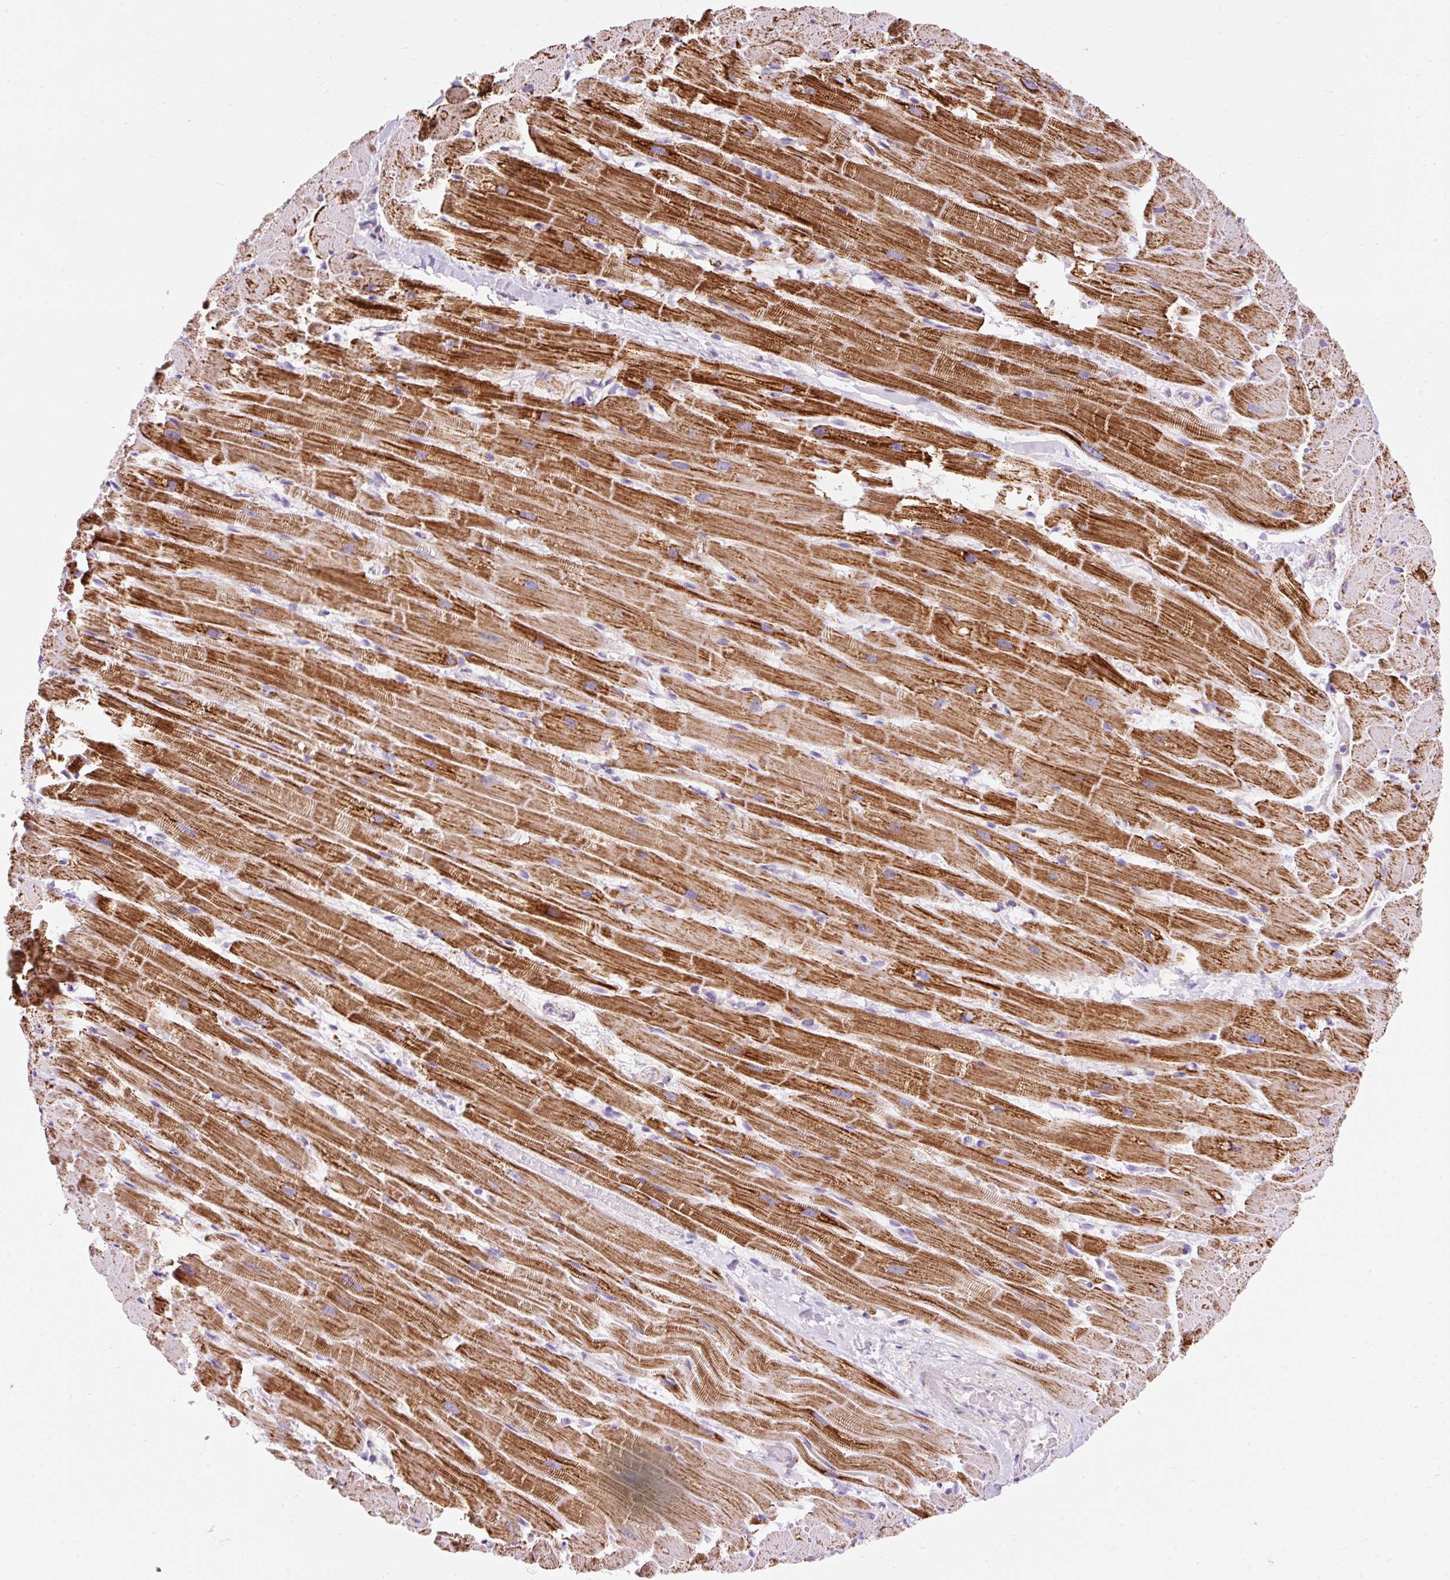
{"staining": {"intensity": "strong", "quantity": ">75%", "location": "cytoplasmic/membranous"}, "tissue": "heart muscle", "cell_type": "Cardiomyocytes", "image_type": "normal", "snomed": [{"axis": "morphology", "description": "Normal tissue, NOS"}, {"axis": "topography", "description": "Heart"}], "caption": "Immunohistochemical staining of benign human heart muscle demonstrates >75% levels of strong cytoplasmic/membranous protein staining in approximately >75% of cardiomyocytes. Ihc stains the protein of interest in brown and the nuclei are stained blue.", "gene": "PLPP2", "patient": {"sex": "male", "age": 37}}